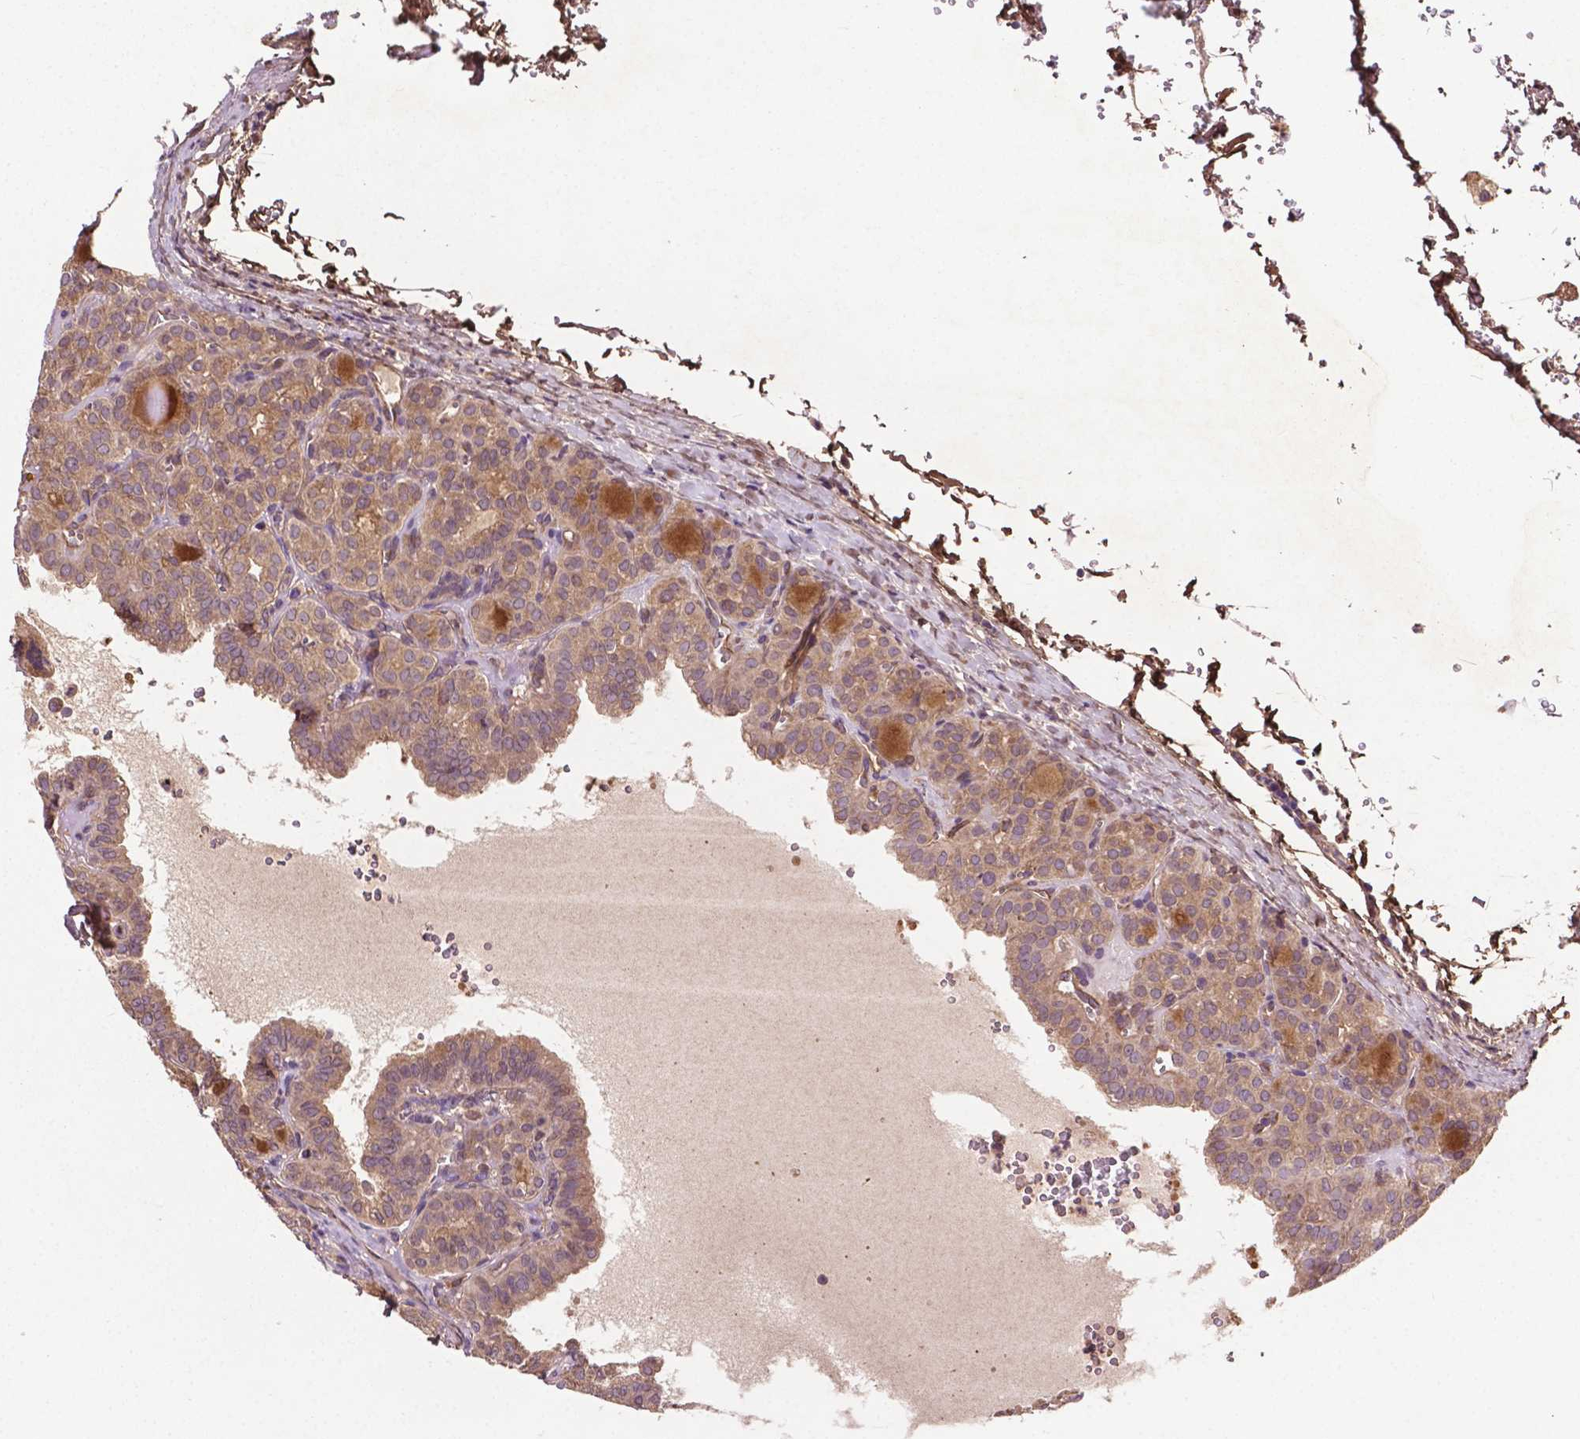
{"staining": {"intensity": "weak", "quantity": ">75%", "location": "cytoplasmic/membranous"}, "tissue": "thyroid cancer", "cell_type": "Tumor cells", "image_type": "cancer", "snomed": [{"axis": "morphology", "description": "Papillary adenocarcinoma, NOS"}, {"axis": "topography", "description": "Thyroid gland"}], "caption": "High-magnification brightfield microscopy of papillary adenocarcinoma (thyroid) stained with DAB (3,3'-diaminobenzidine) (brown) and counterstained with hematoxylin (blue). tumor cells exhibit weak cytoplasmic/membranous staining is identified in approximately>75% of cells. Immunohistochemistry stains the protein of interest in brown and the nuclei are stained blue.", "gene": "GJA9", "patient": {"sex": "female", "age": 41}}